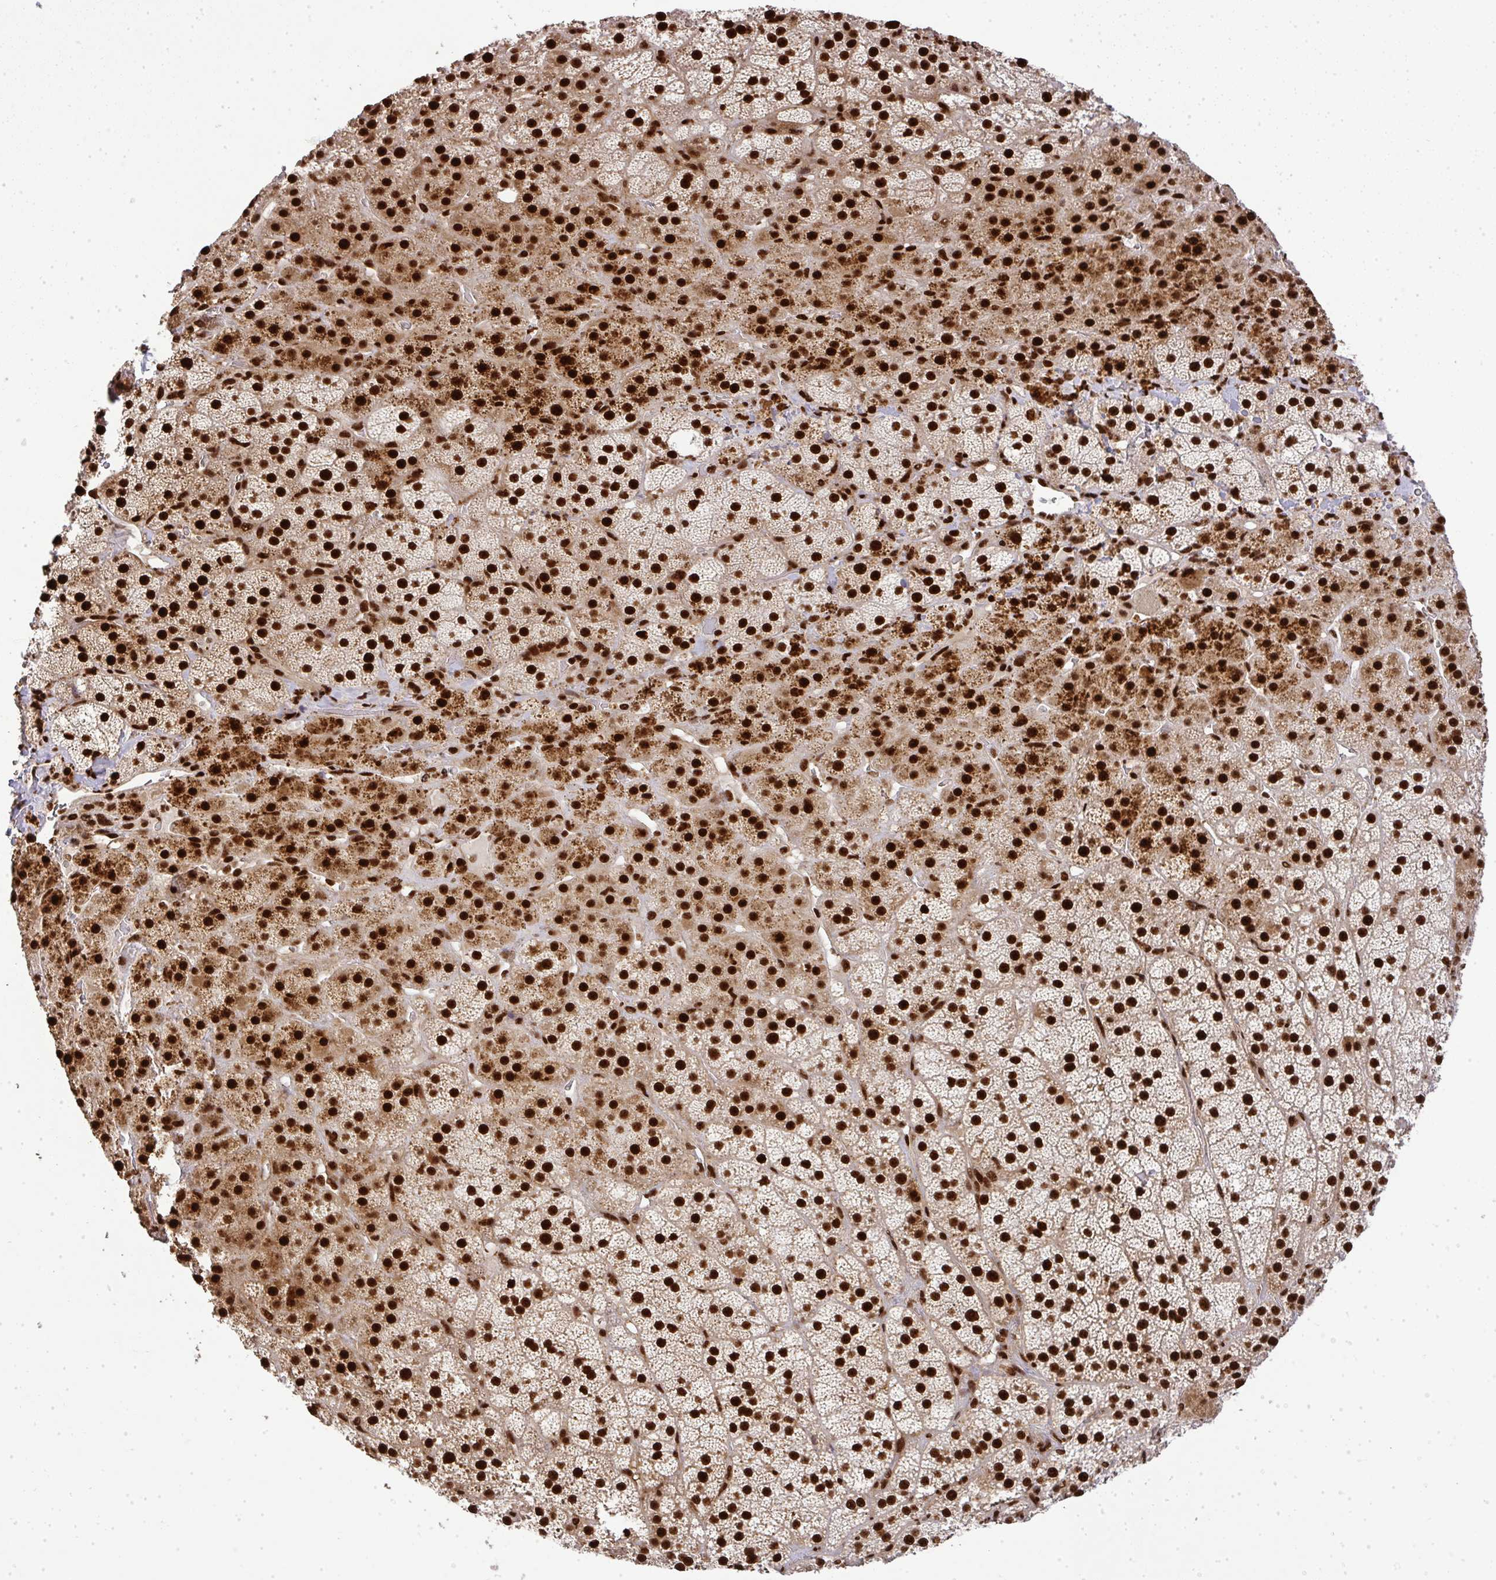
{"staining": {"intensity": "strong", "quantity": ">75%", "location": "cytoplasmic/membranous,nuclear"}, "tissue": "adrenal gland", "cell_type": "Glandular cells", "image_type": "normal", "snomed": [{"axis": "morphology", "description": "Normal tissue, NOS"}, {"axis": "topography", "description": "Adrenal gland"}], "caption": "Adrenal gland stained for a protein (brown) shows strong cytoplasmic/membranous,nuclear positive staining in about >75% of glandular cells.", "gene": "U2AF1L4", "patient": {"sex": "male", "age": 57}}